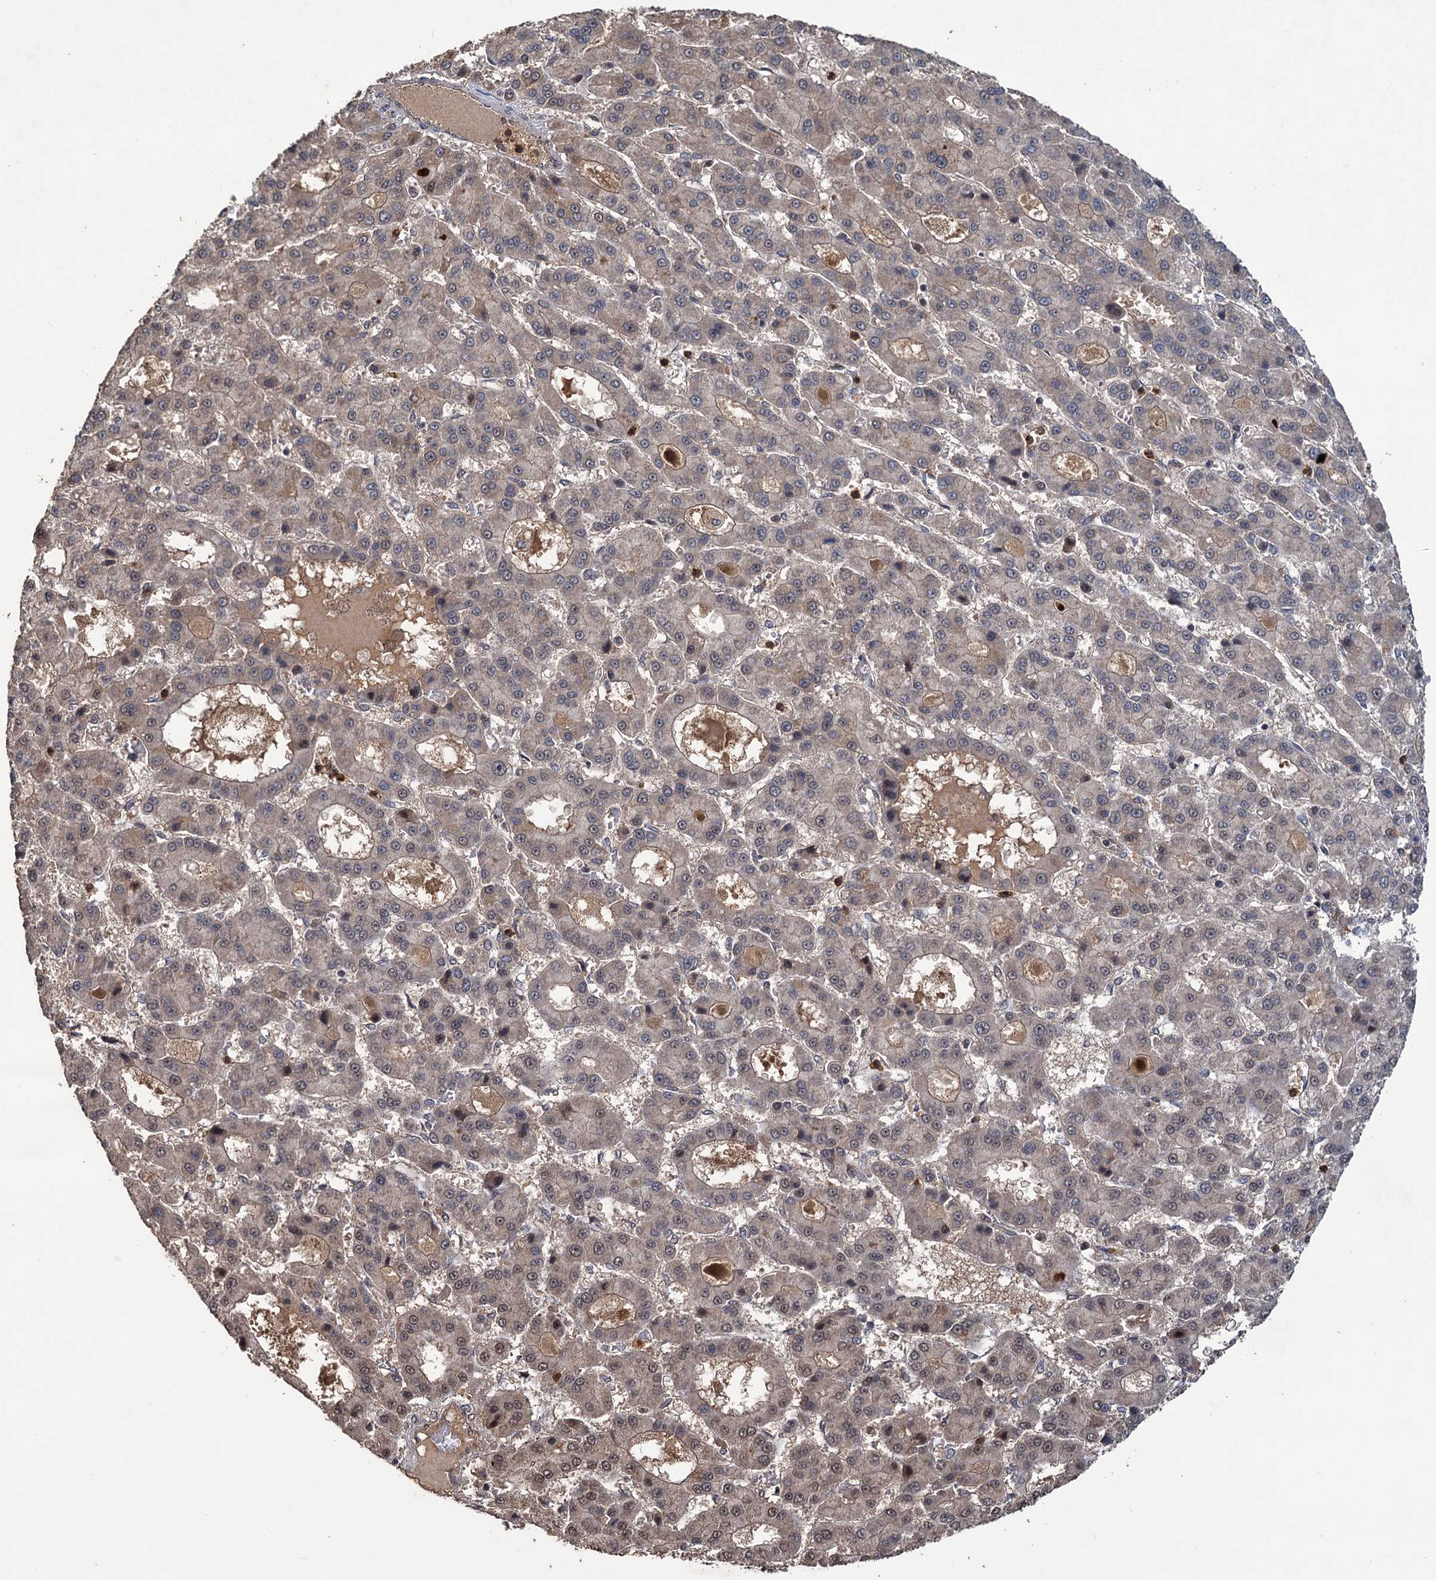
{"staining": {"intensity": "moderate", "quantity": "<25%", "location": "cytoplasmic/membranous,nuclear"}, "tissue": "liver cancer", "cell_type": "Tumor cells", "image_type": "cancer", "snomed": [{"axis": "morphology", "description": "Carcinoma, Hepatocellular, NOS"}, {"axis": "topography", "description": "Liver"}], "caption": "Immunohistochemistry (IHC) of hepatocellular carcinoma (liver) reveals low levels of moderate cytoplasmic/membranous and nuclear positivity in about <25% of tumor cells.", "gene": "KANSL2", "patient": {"sex": "male", "age": 70}}